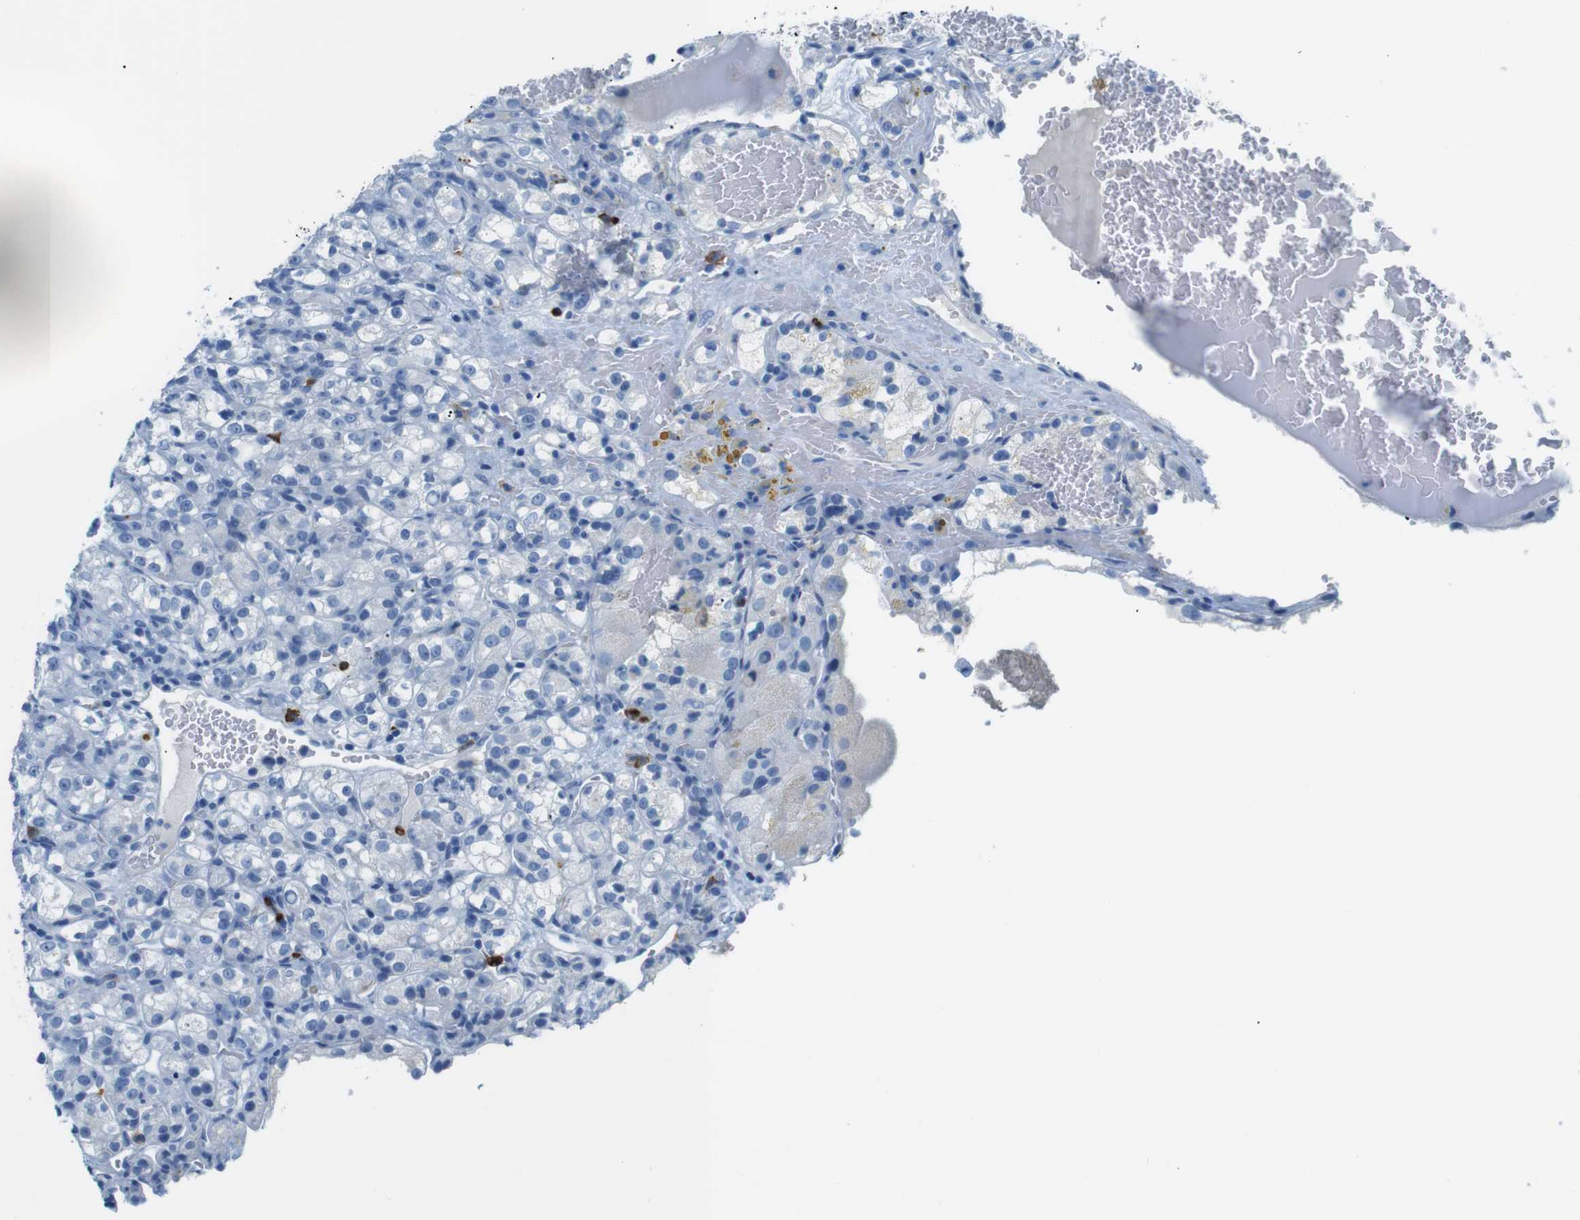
{"staining": {"intensity": "negative", "quantity": "none", "location": "none"}, "tissue": "renal cancer", "cell_type": "Tumor cells", "image_type": "cancer", "snomed": [{"axis": "morphology", "description": "Normal tissue, NOS"}, {"axis": "morphology", "description": "Adenocarcinoma, NOS"}, {"axis": "topography", "description": "Kidney"}], "caption": "A micrograph of adenocarcinoma (renal) stained for a protein reveals no brown staining in tumor cells.", "gene": "MCEMP1", "patient": {"sex": "male", "age": 61}}